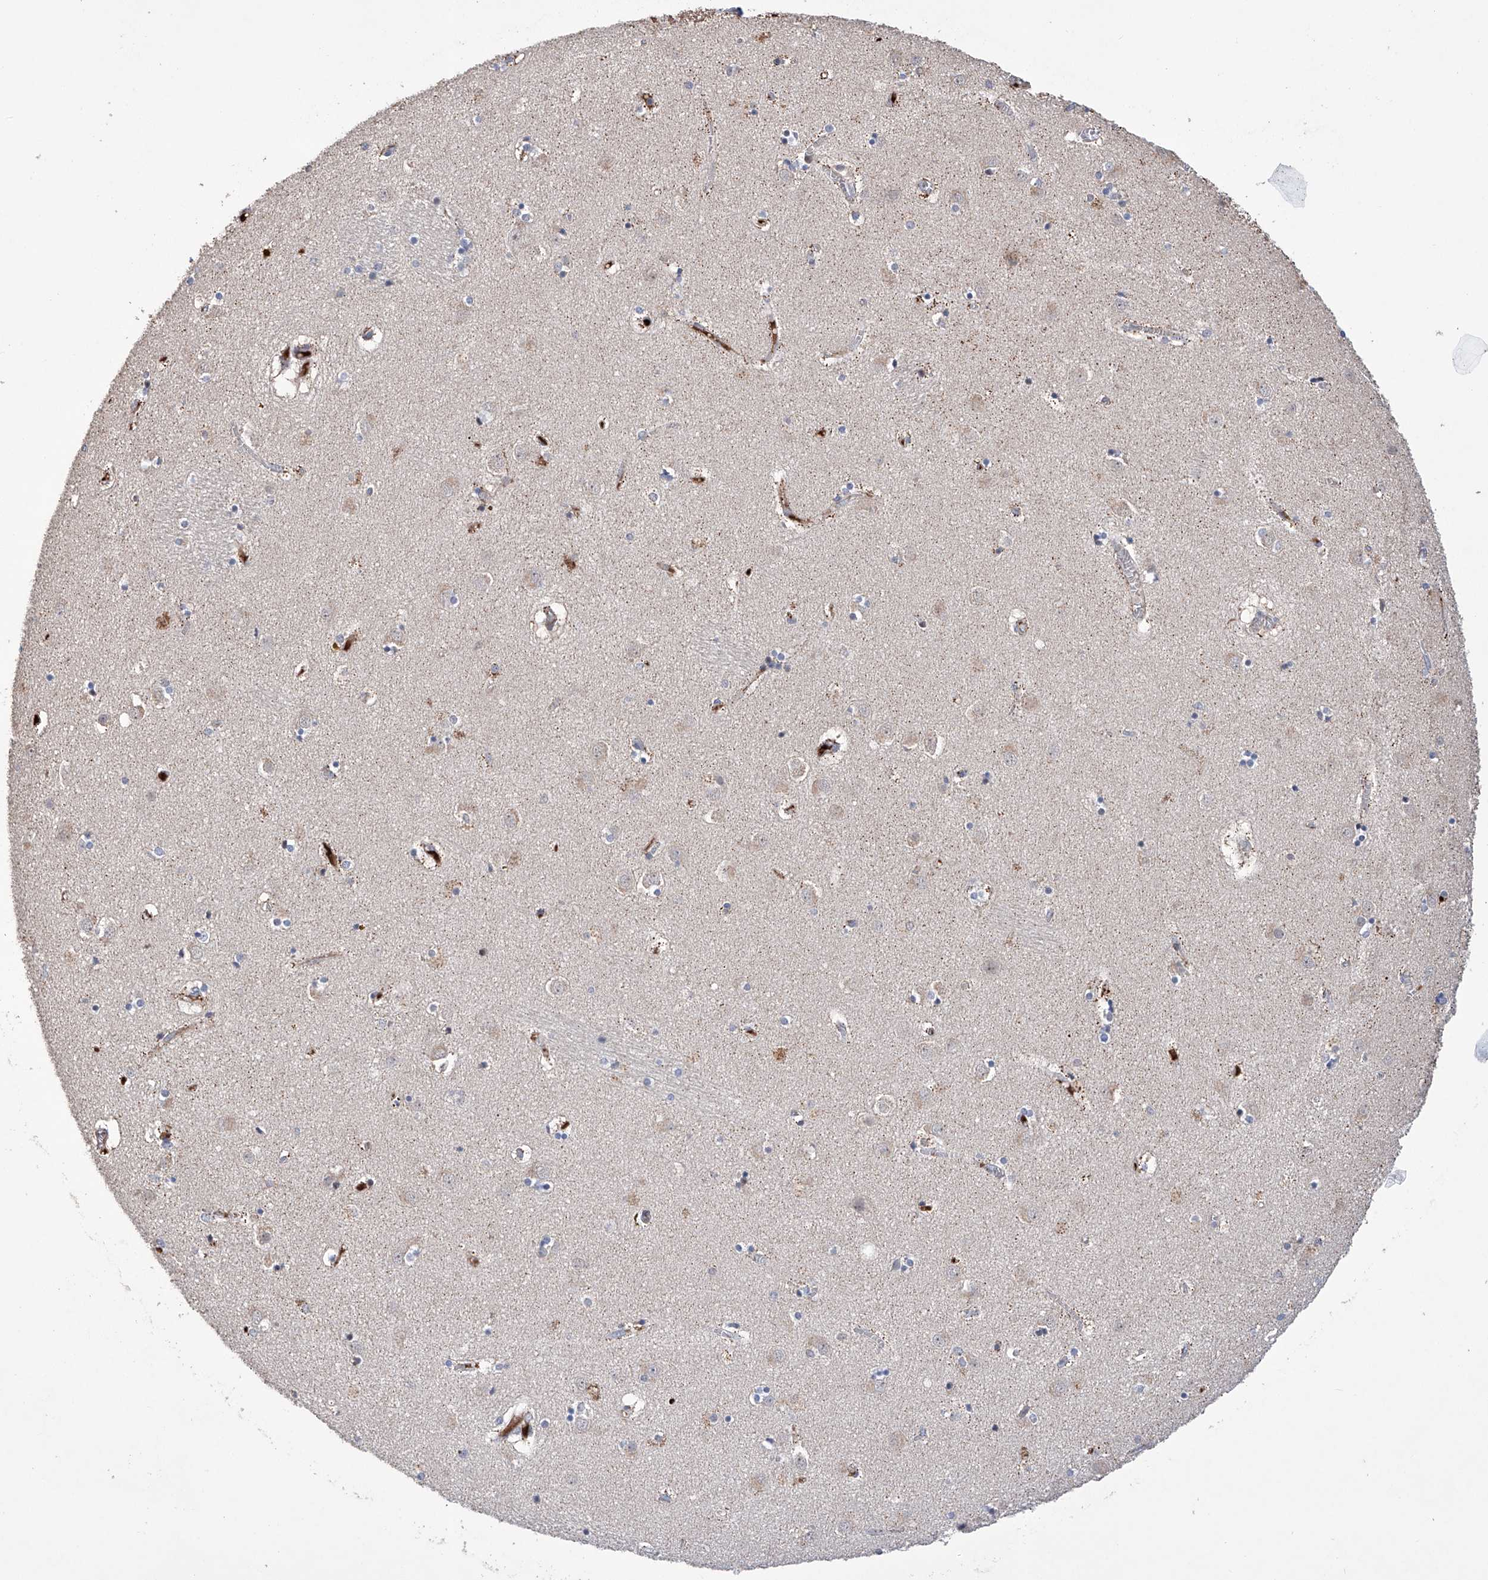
{"staining": {"intensity": "negative", "quantity": "none", "location": "none"}, "tissue": "caudate", "cell_type": "Glial cells", "image_type": "normal", "snomed": [{"axis": "morphology", "description": "Normal tissue, NOS"}, {"axis": "topography", "description": "Lateral ventricle wall"}], "caption": "The image displays no staining of glial cells in benign caudate. (DAB immunohistochemistry (IHC), high magnification).", "gene": "AFG1L", "patient": {"sex": "male", "age": 70}}